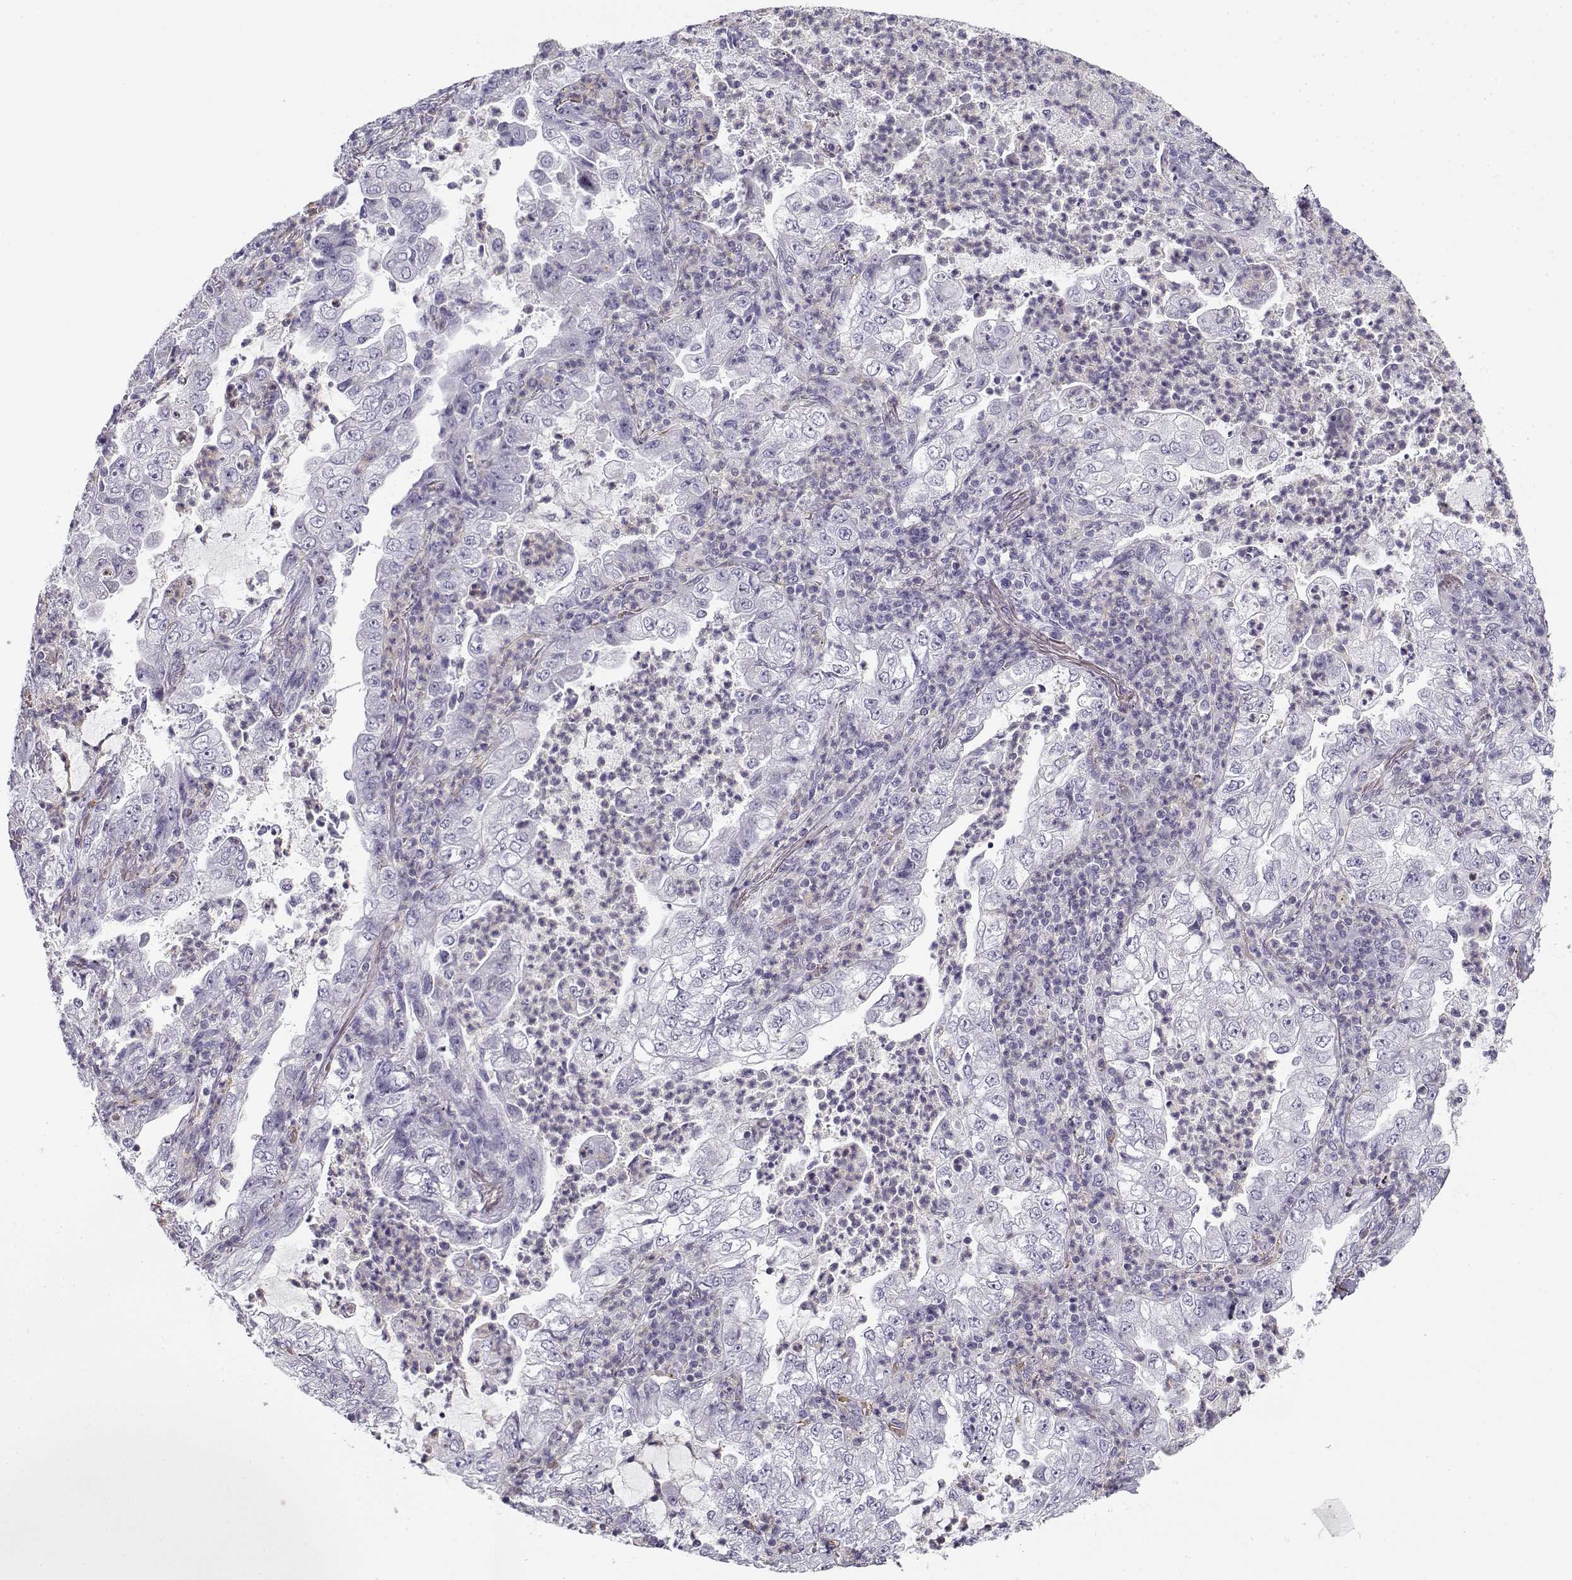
{"staining": {"intensity": "negative", "quantity": "none", "location": "none"}, "tissue": "lung cancer", "cell_type": "Tumor cells", "image_type": "cancer", "snomed": [{"axis": "morphology", "description": "Adenocarcinoma, NOS"}, {"axis": "topography", "description": "Lung"}], "caption": "Human lung adenocarcinoma stained for a protein using IHC shows no staining in tumor cells.", "gene": "MYO1A", "patient": {"sex": "female", "age": 73}}